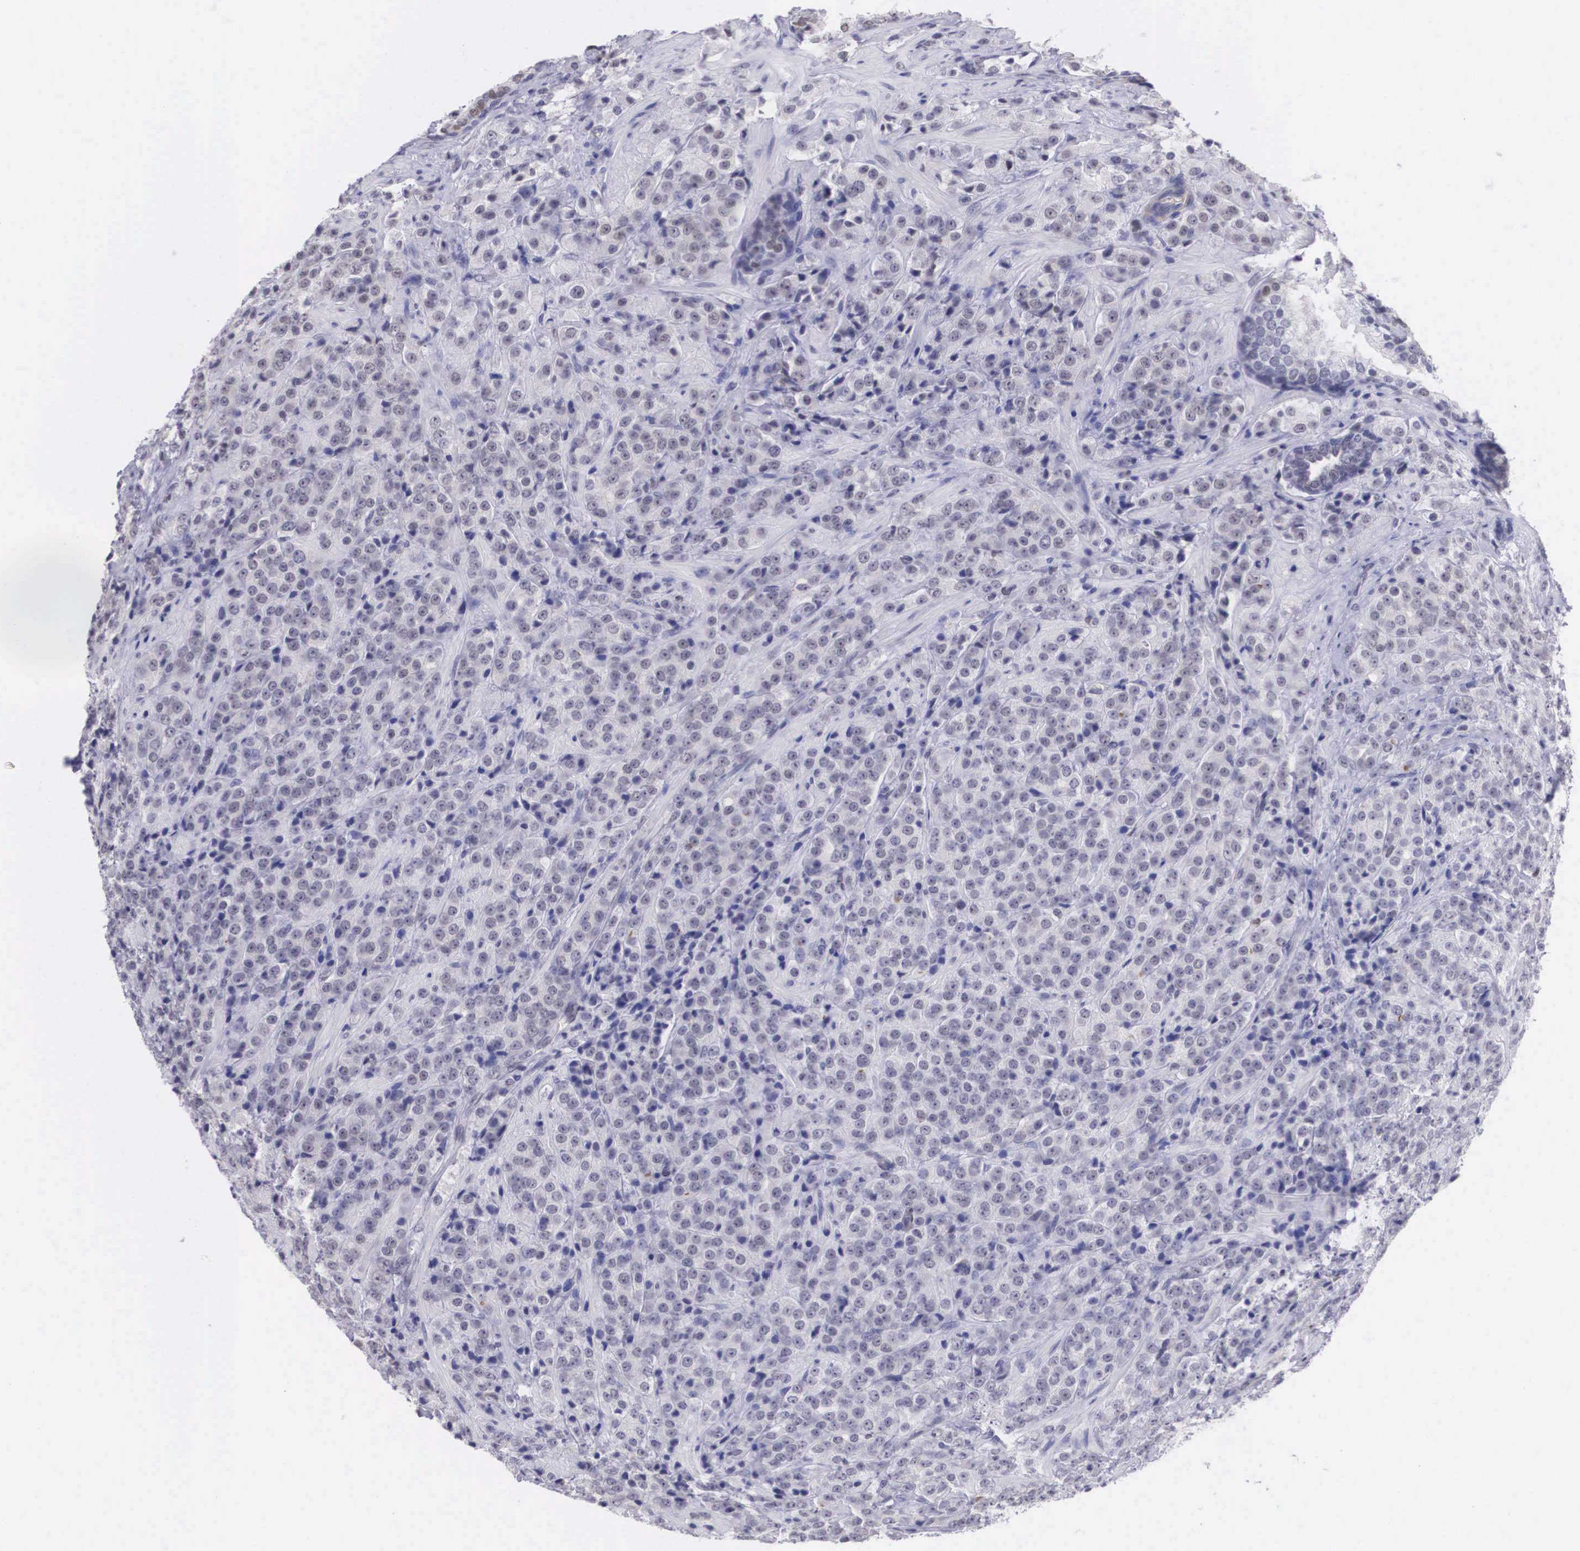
{"staining": {"intensity": "weak", "quantity": "<25%", "location": "nuclear"}, "tissue": "prostate cancer", "cell_type": "Tumor cells", "image_type": "cancer", "snomed": [{"axis": "morphology", "description": "Adenocarcinoma, Medium grade"}, {"axis": "topography", "description": "Prostate"}], "caption": "Adenocarcinoma (medium-grade) (prostate) was stained to show a protein in brown. There is no significant positivity in tumor cells.", "gene": "ETV6", "patient": {"sex": "male", "age": 70}}